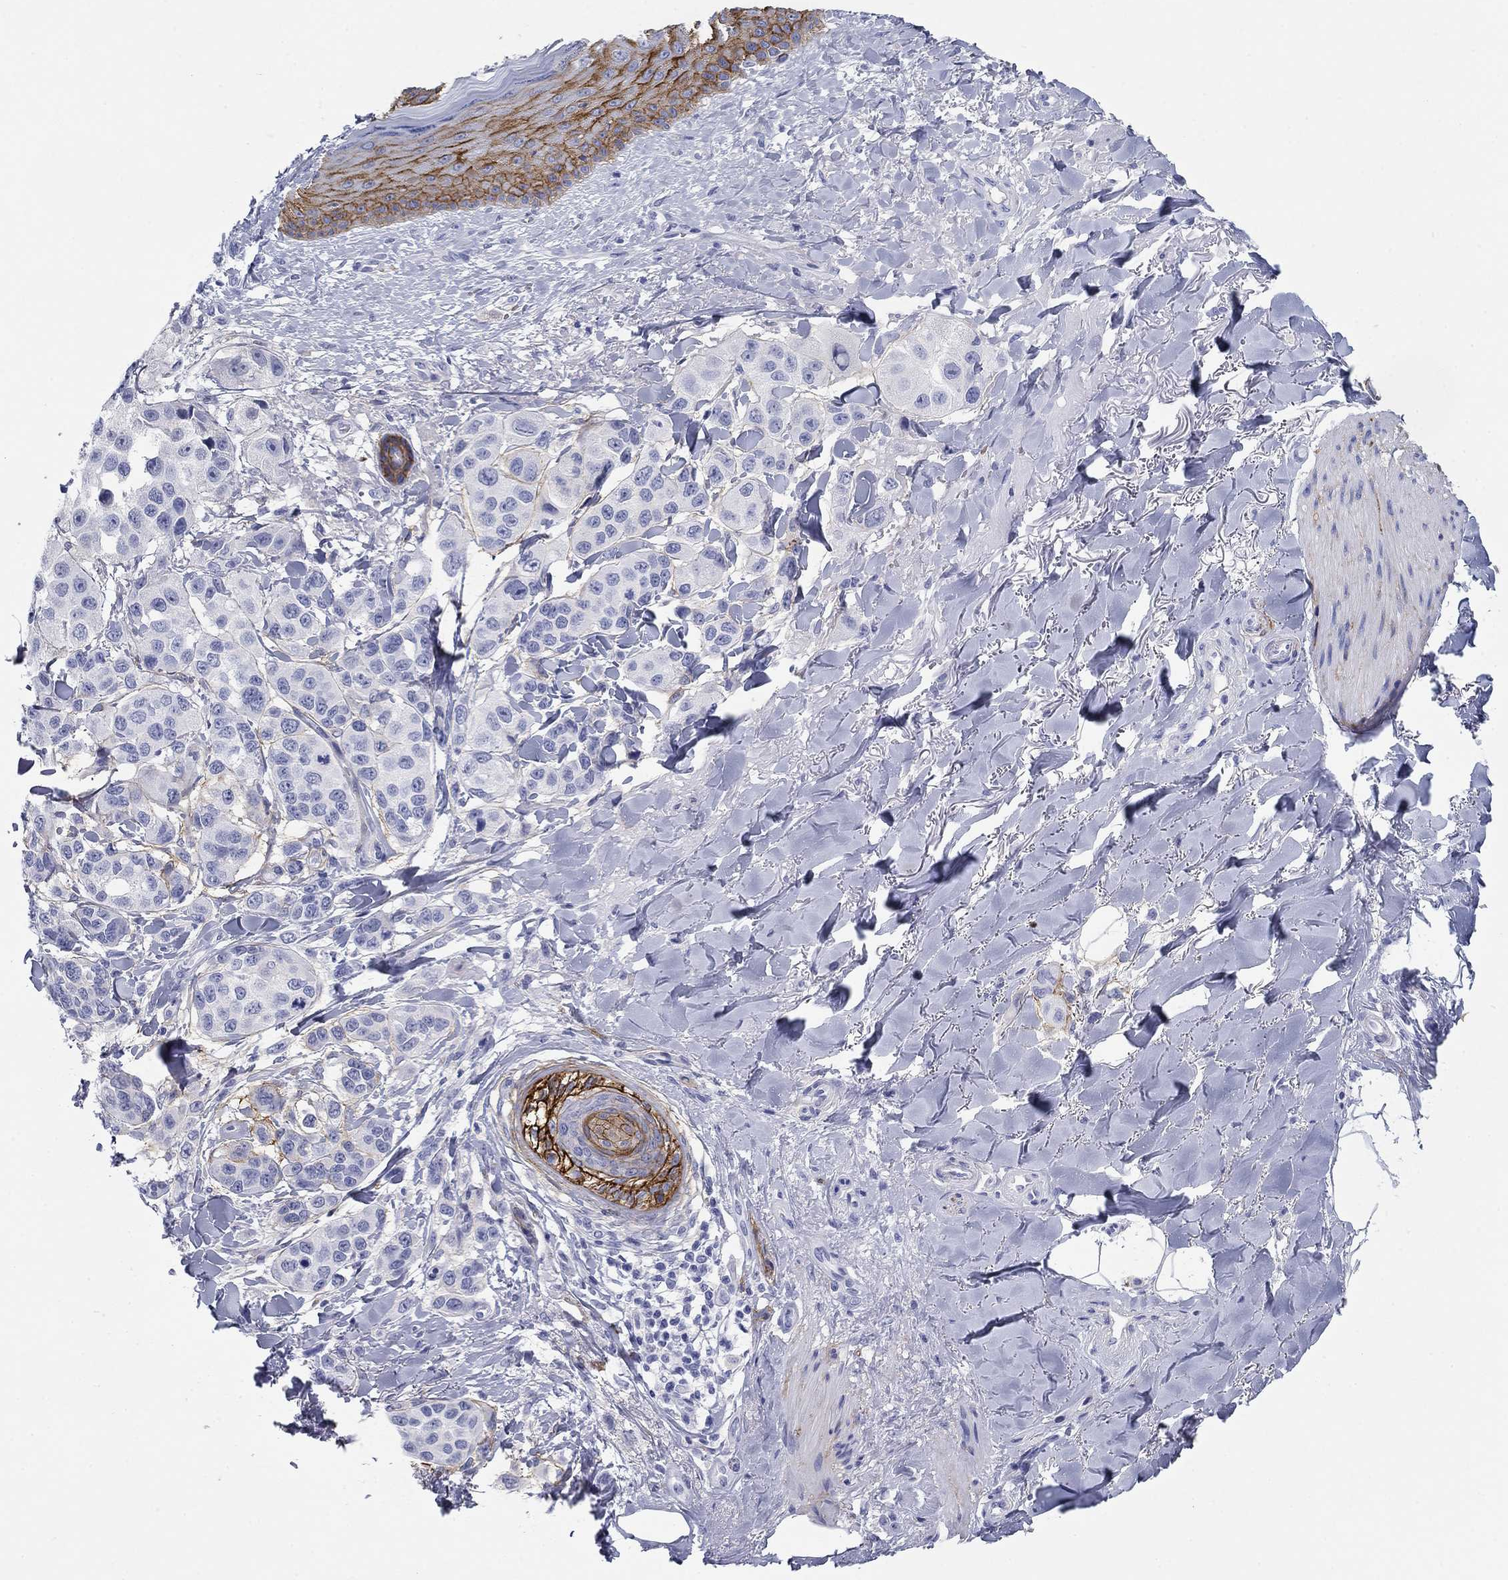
{"staining": {"intensity": "negative", "quantity": "none", "location": "none"}, "tissue": "melanoma", "cell_type": "Tumor cells", "image_type": "cancer", "snomed": [{"axis": "morphology", "description": "Malignant melanoma, NOS"}, {"axis": "topography", "description": "Skin"}], "caption": "Immunohistochemical staining of human melanoma displays no significant positivity in tumor cells.", "gene": "GPC1", "patient": {"sex": "male", "age": 57}}